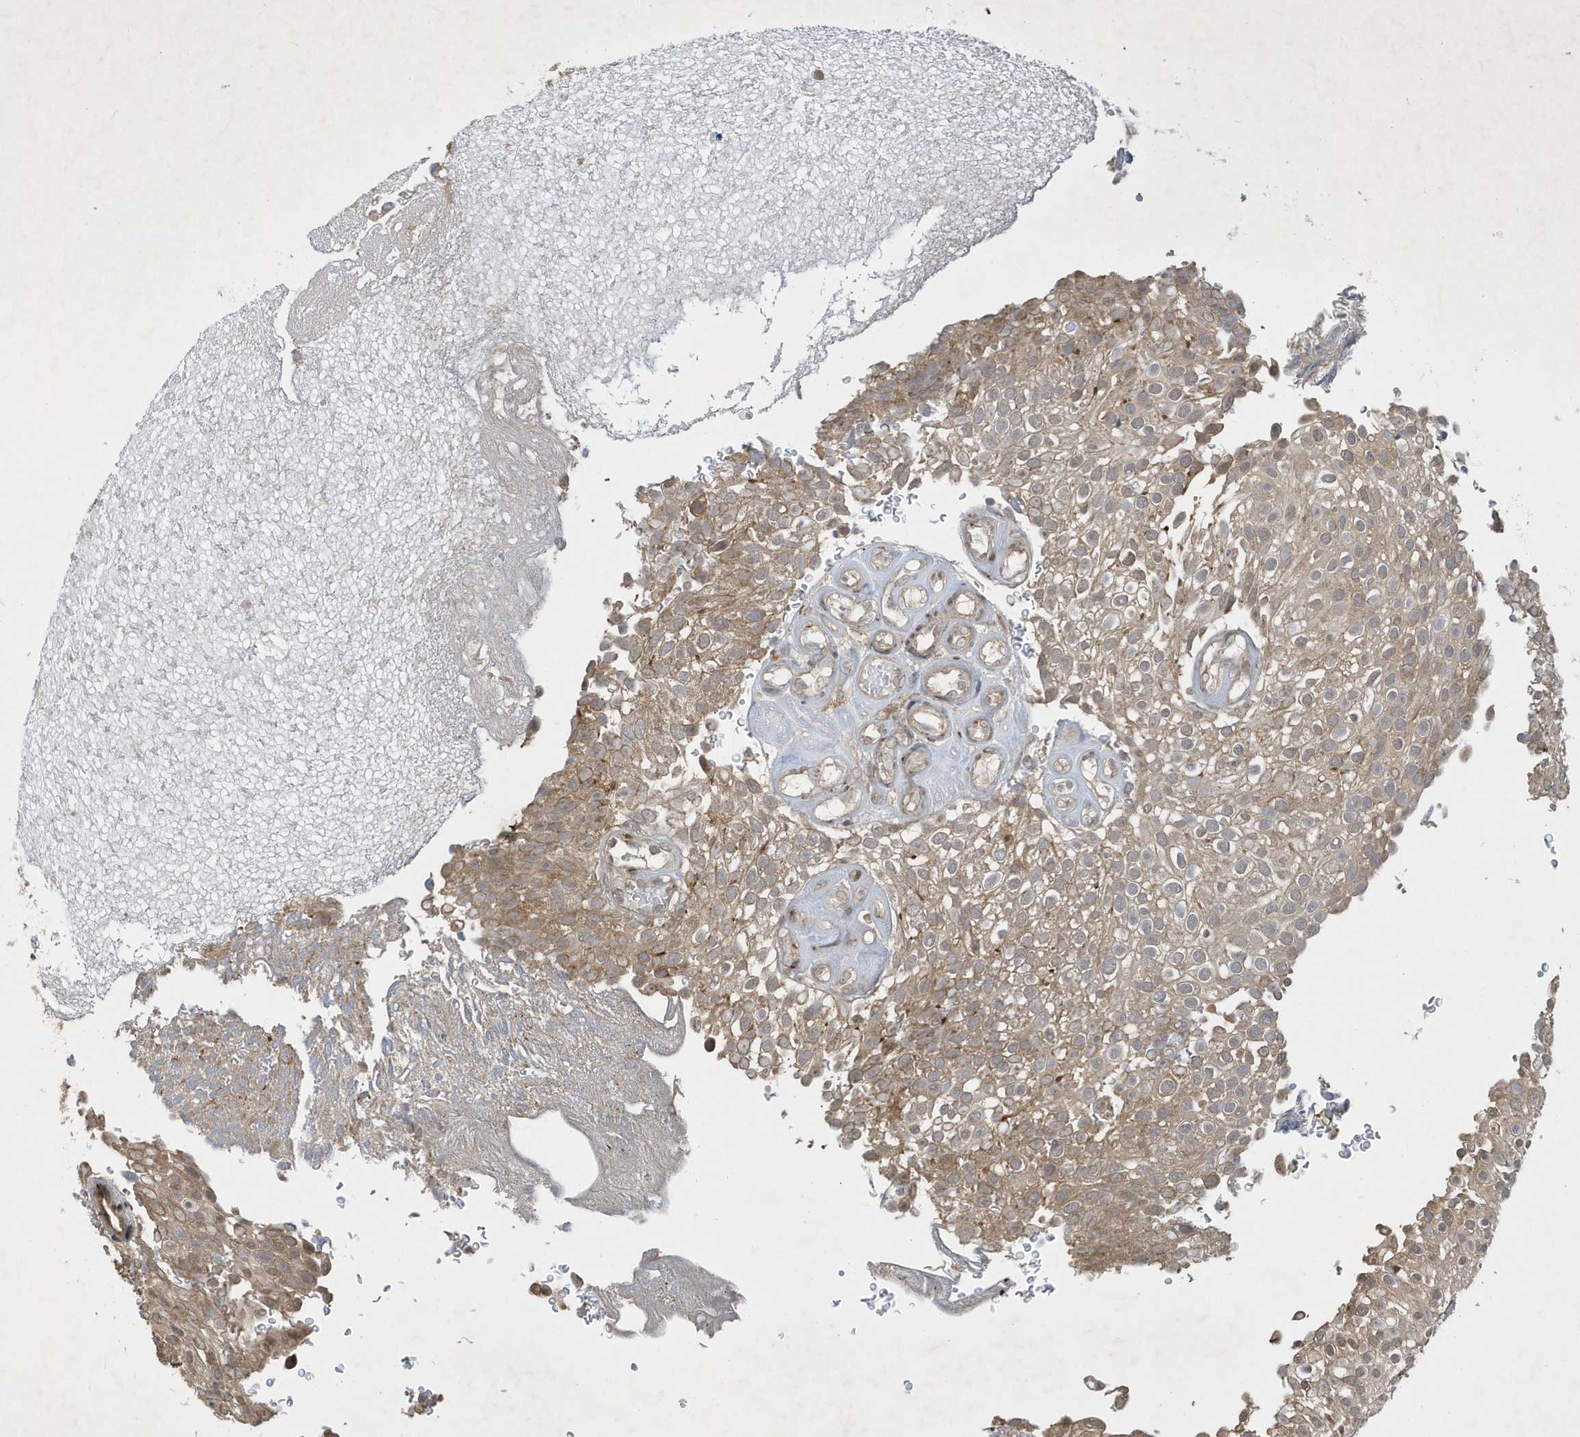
{"staining": {"intensity": "moderate", "quantity": ">75%", "location": "cytoplasmic/membranous,nuclear"}, "tissue": "urothelial cancer", "cell_type": "Tumor cells", "image_type": "cancer", "snomed": [{"axis": "morphology", "description": "Urothelial carcinoma, Low grade"}, {"axis": "topography", "description": "Urinary bladder"}], "caption": "Moderate cytoplasmic/membranous and nuclear staining for a protein is seen in about >75% of tumor cells of urothelial cancer using immunohistochemistry (IHC).", "gene": "STX10", "patient": {"sex": "male", "age": 78}}